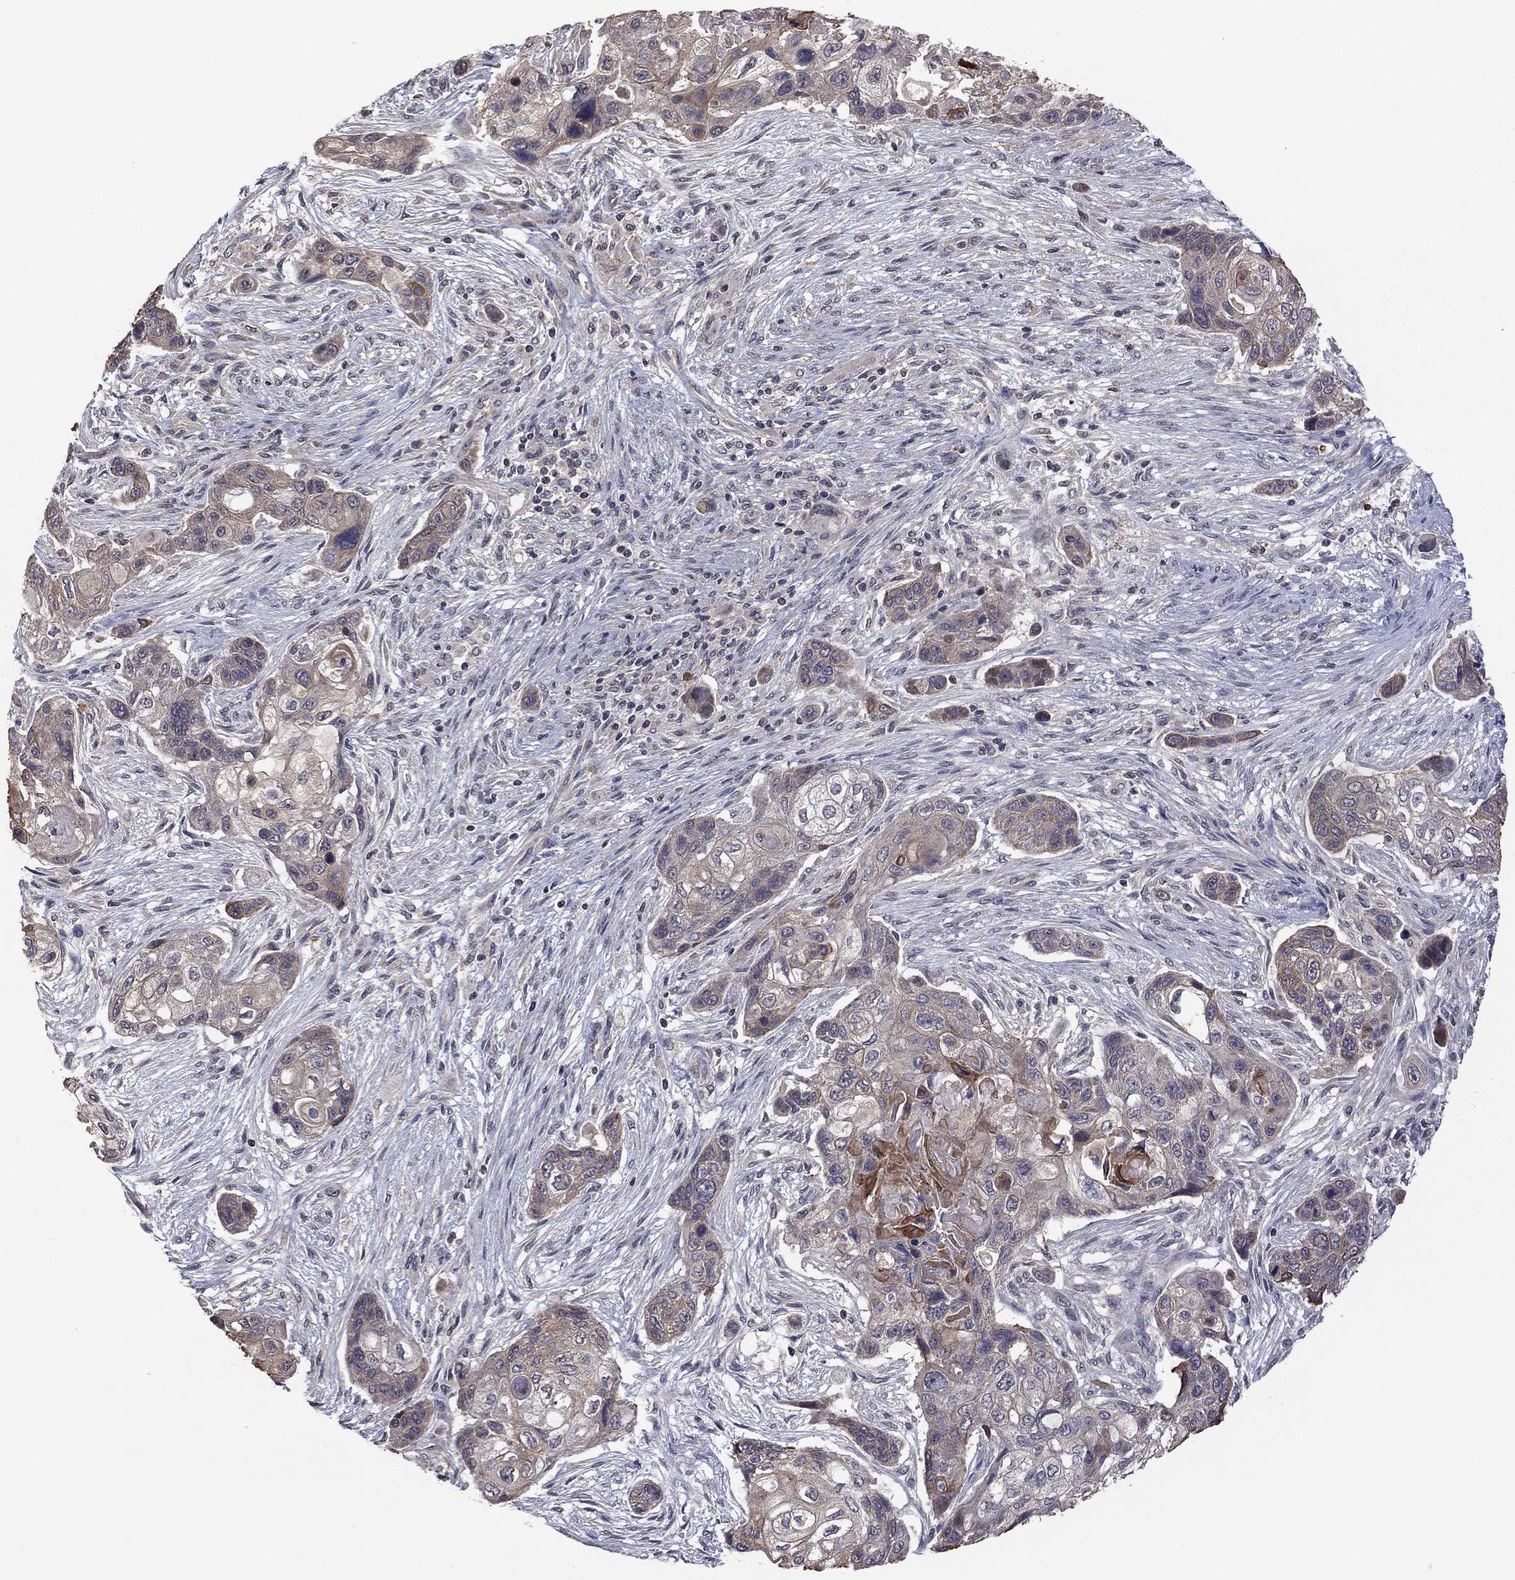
{"staining": {"intensity": "moderate", "quantity": "25%-75%", "location": "cytoplasmic/membranous"}, "tissue": "lung cancer", "cell_type": "Tumor cells", "image_type": "cancer", "snomed": [{"axis": "morphology", "description": "Squamous cell carcinoma, NOS"}, {"axis": "topography", "description": "Lung"}], "caption": "Protein expression analysis of lung cancer (squamous cell carcinoma) shows moderate cytoplasmic/membranous staining in approximately 25%-75% of tumor cells.", "gene": "TSNARE1", "patient": {"sex": "male", "age": 69}}